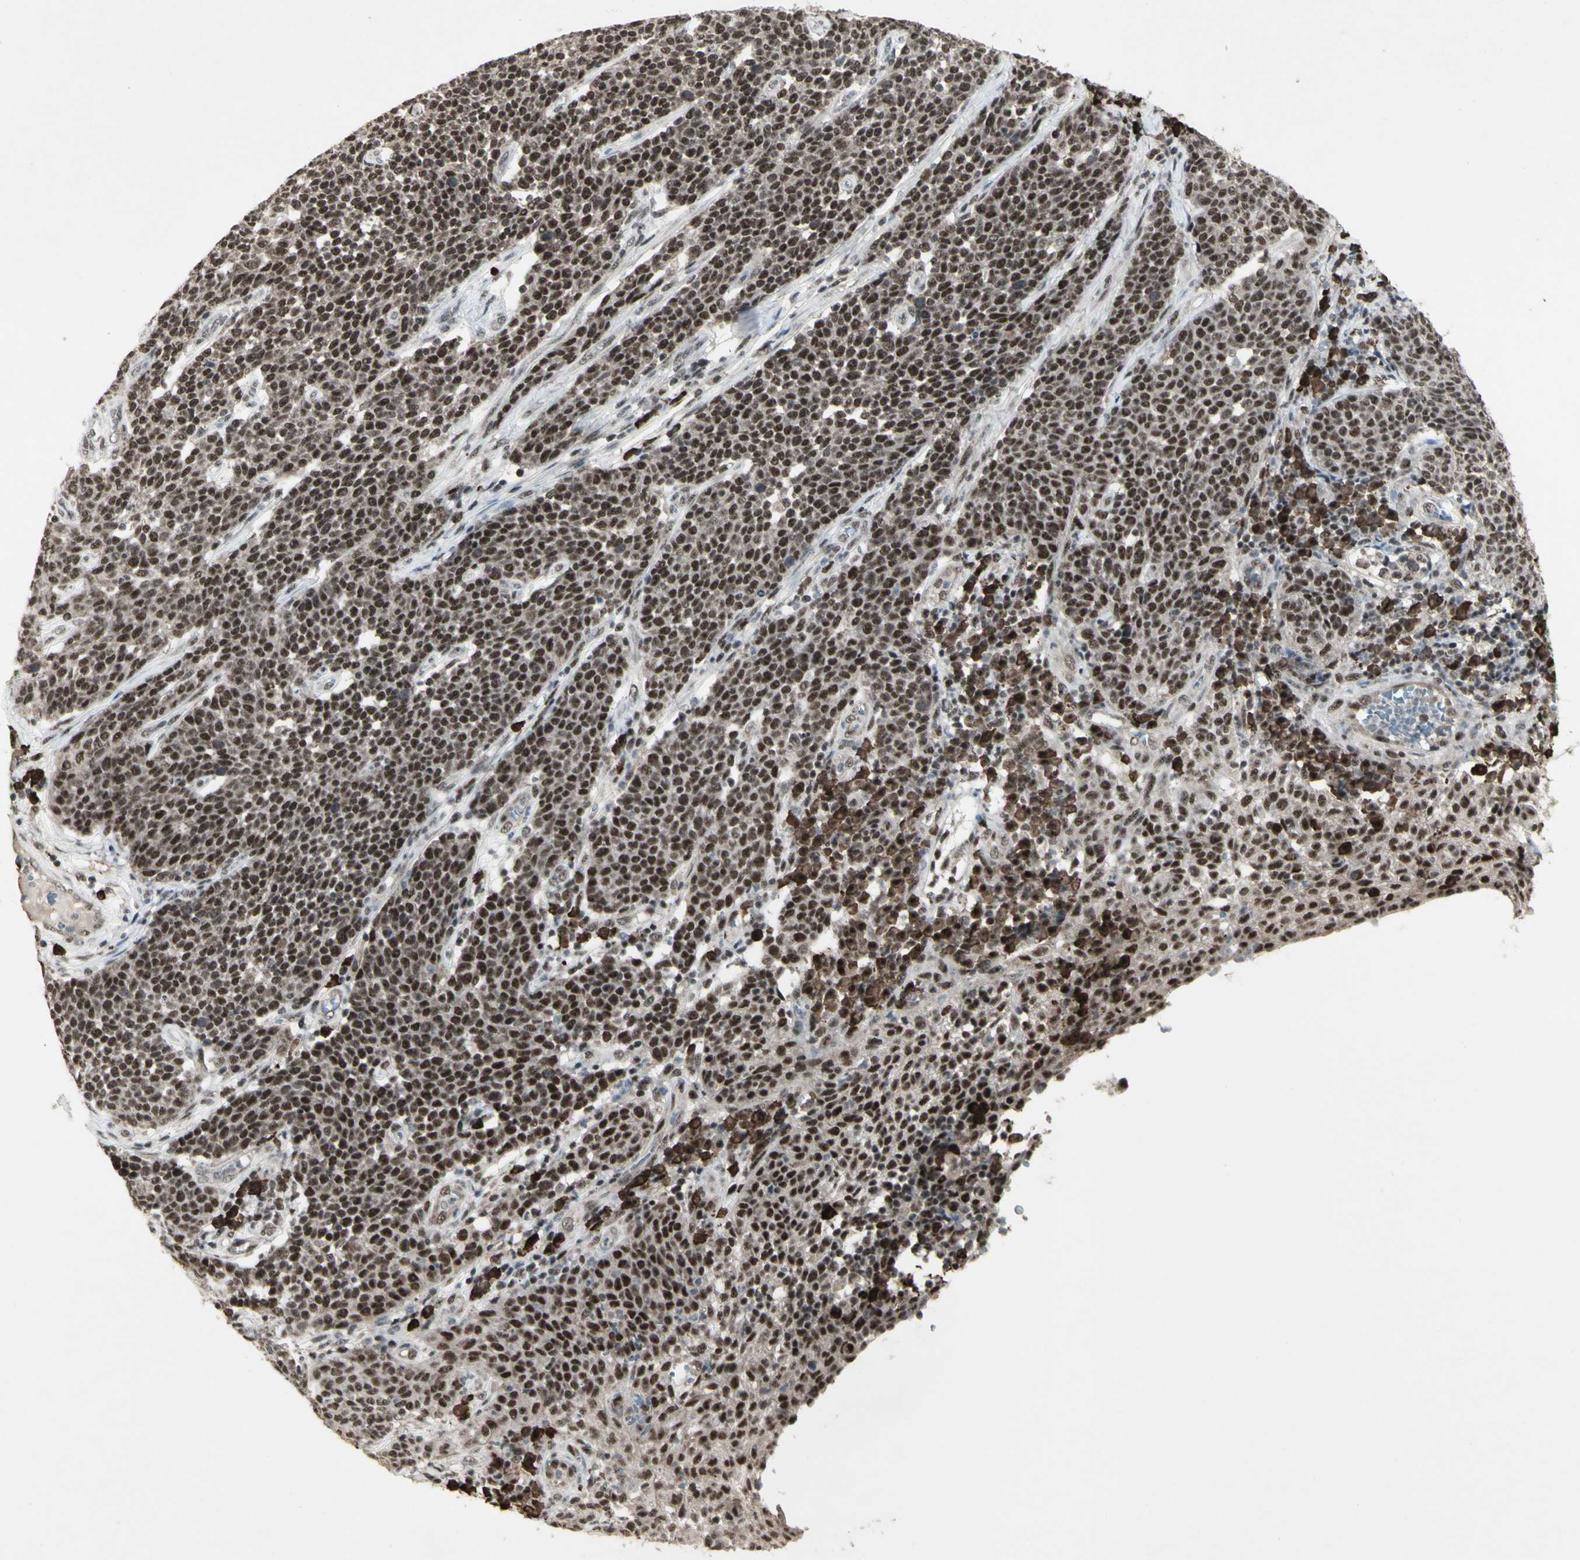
{"staining": {"intensity": "moderate", "quantity": ">75%", "location": "nuclear"}, "tissue": "cervical cancer", "cell_type": "Tumor cells", "image_type": "cancer", "snomed": [{"axis": "morphology", "description": "Squamous cell carcinoma, NOS"}, {"axis": "topography", "description": "Cervix"}], "caption": "A brown stain labels moderate nuclear staining of a protein in human cervical cancer tumor cells. Using DAB (3,3'-diaminobenzidine) (brown) and hematoxylin (blue) stains, captured at high magnification using brightfield microscopy.", "gene": "CCNT1", "patient": {"sex": "female", "age": 34}}